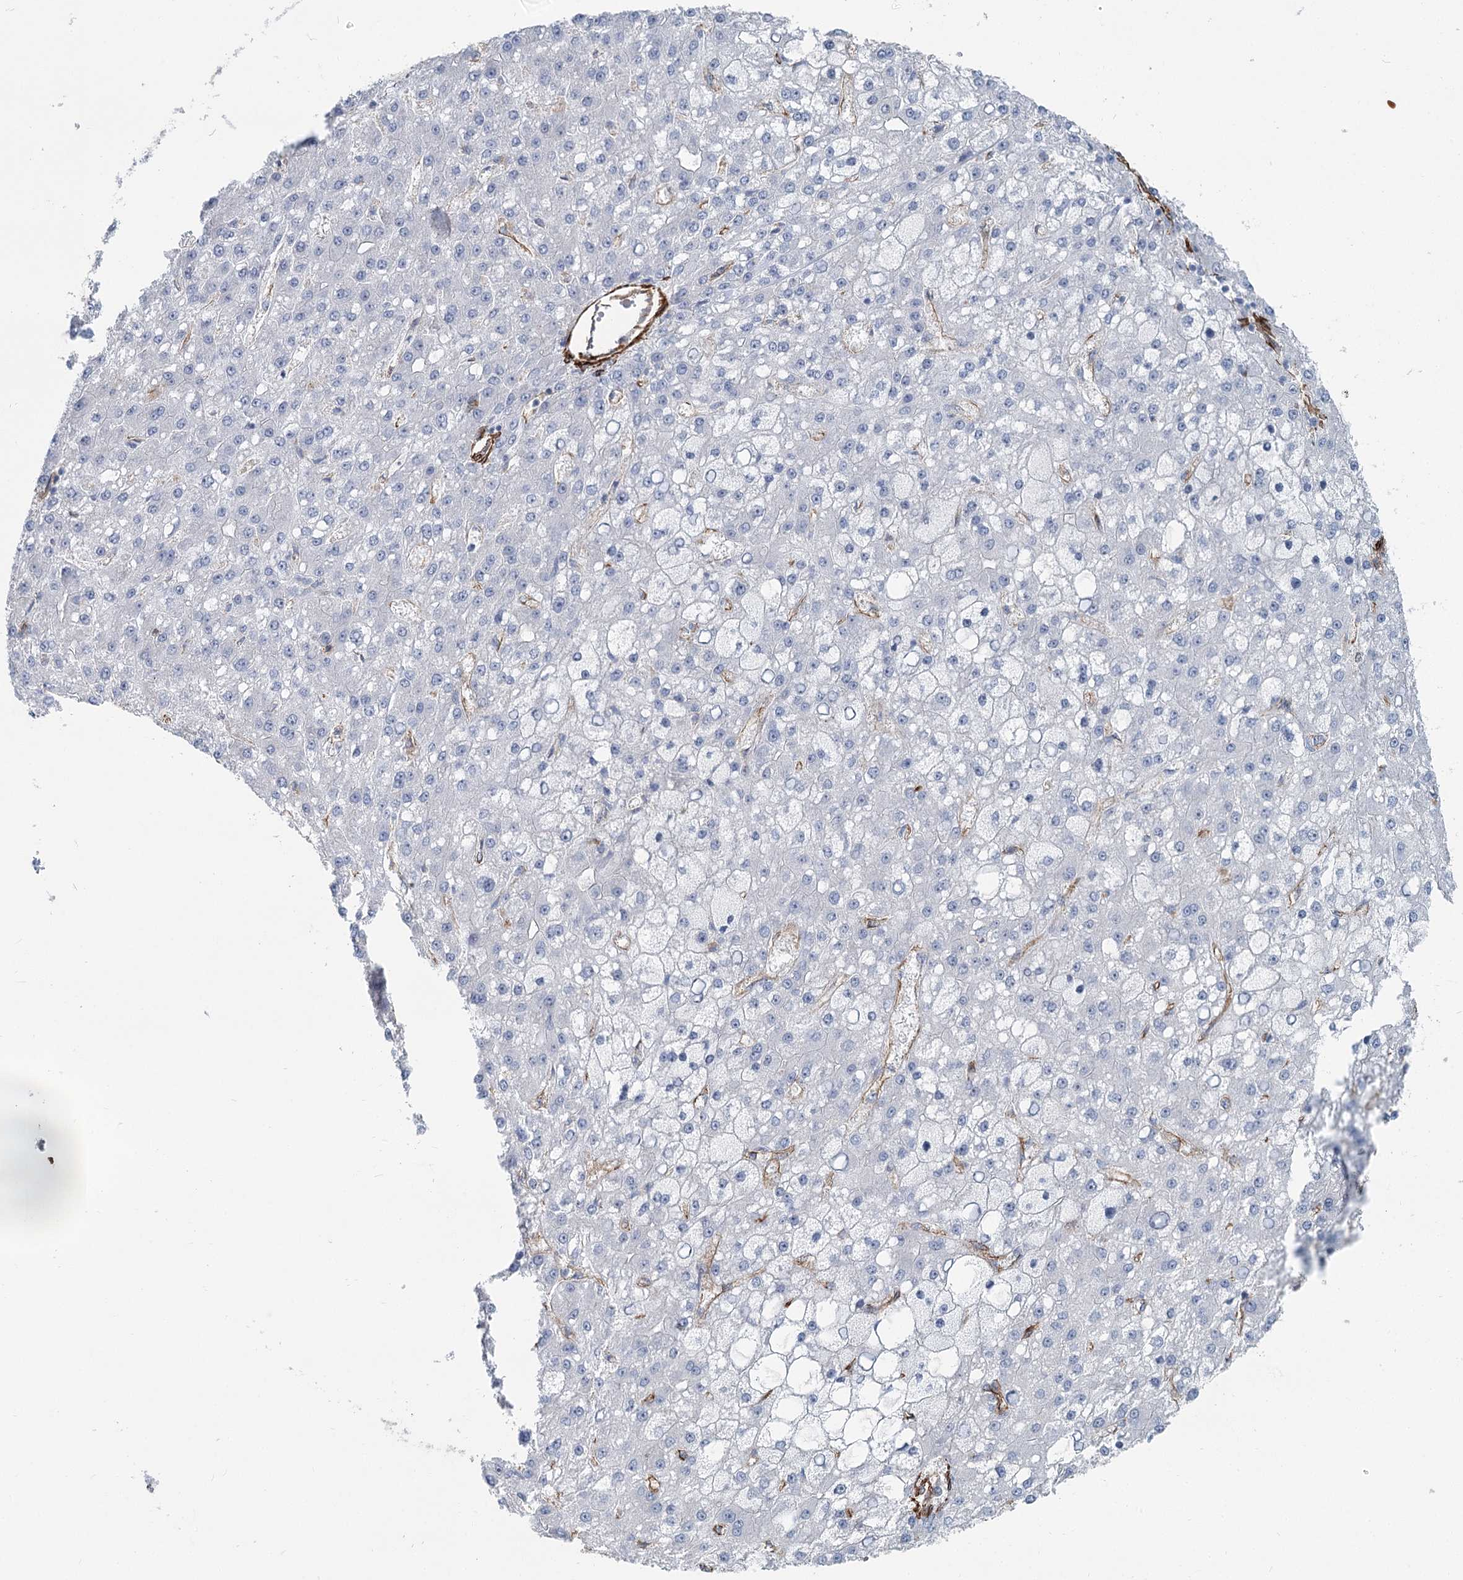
{"staining": {"intensity": "negative", "quantity": "none", "location": "none"}, "tissue": "liver cancer", "cell_type": "Tumor cells", "image_type": "cancer", "snomed": [{"axis": "morphology", "description": "Carcinoma, Hepatocellular, NOS"}, {"axis": "topography", "description": "Liver"}], "caption": "An image of human hepatocellular carcinoma (liver) is negative for staining in tumor cells.", "gene": "IQSEC1", "patient": {"sex": "male", "age": 67}}